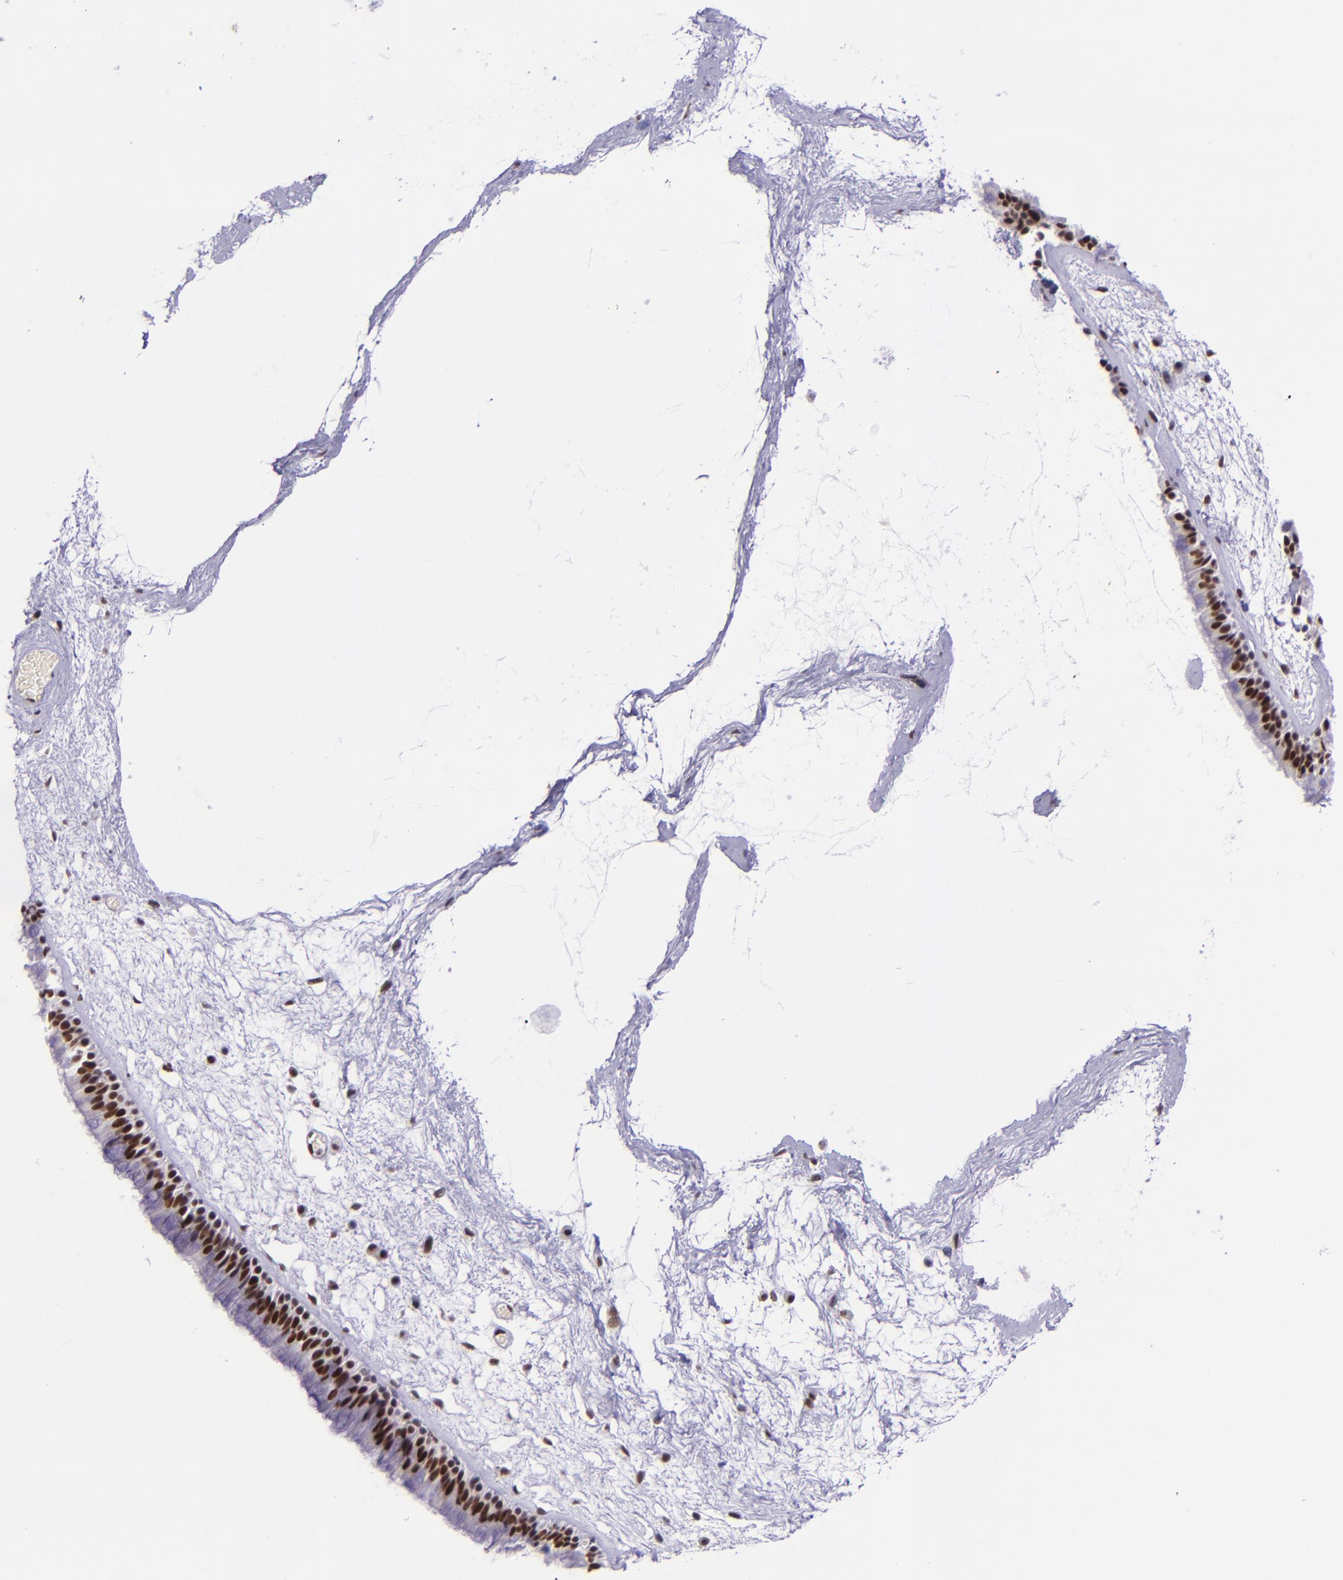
{"staining": {"intensity": "moderate", "quantity": ">75%", "location": "nuclear"}, "tissue": "nasopharynx", "cell_type": "Respiratory epithelial cells", "image_type": "normal", "snomed": [{"axis": "morphology", "description": "Normal tissue, NOS"}, {"axis": "morphology", "description": "Inflammation, NOS"}, {"axis": "topography", "description": "Nasopharynx"}], "caption": "Nasopharynx was stained to show a protein in brown. There is medium levels of moderate nuclear staining in about >75% of respiratory epithelial cells. The protein of interest is shown in brown color, while the nuclei are stained blue.", "gene": "GPKOW", "patient": {"sex": "male", "age": 48}}